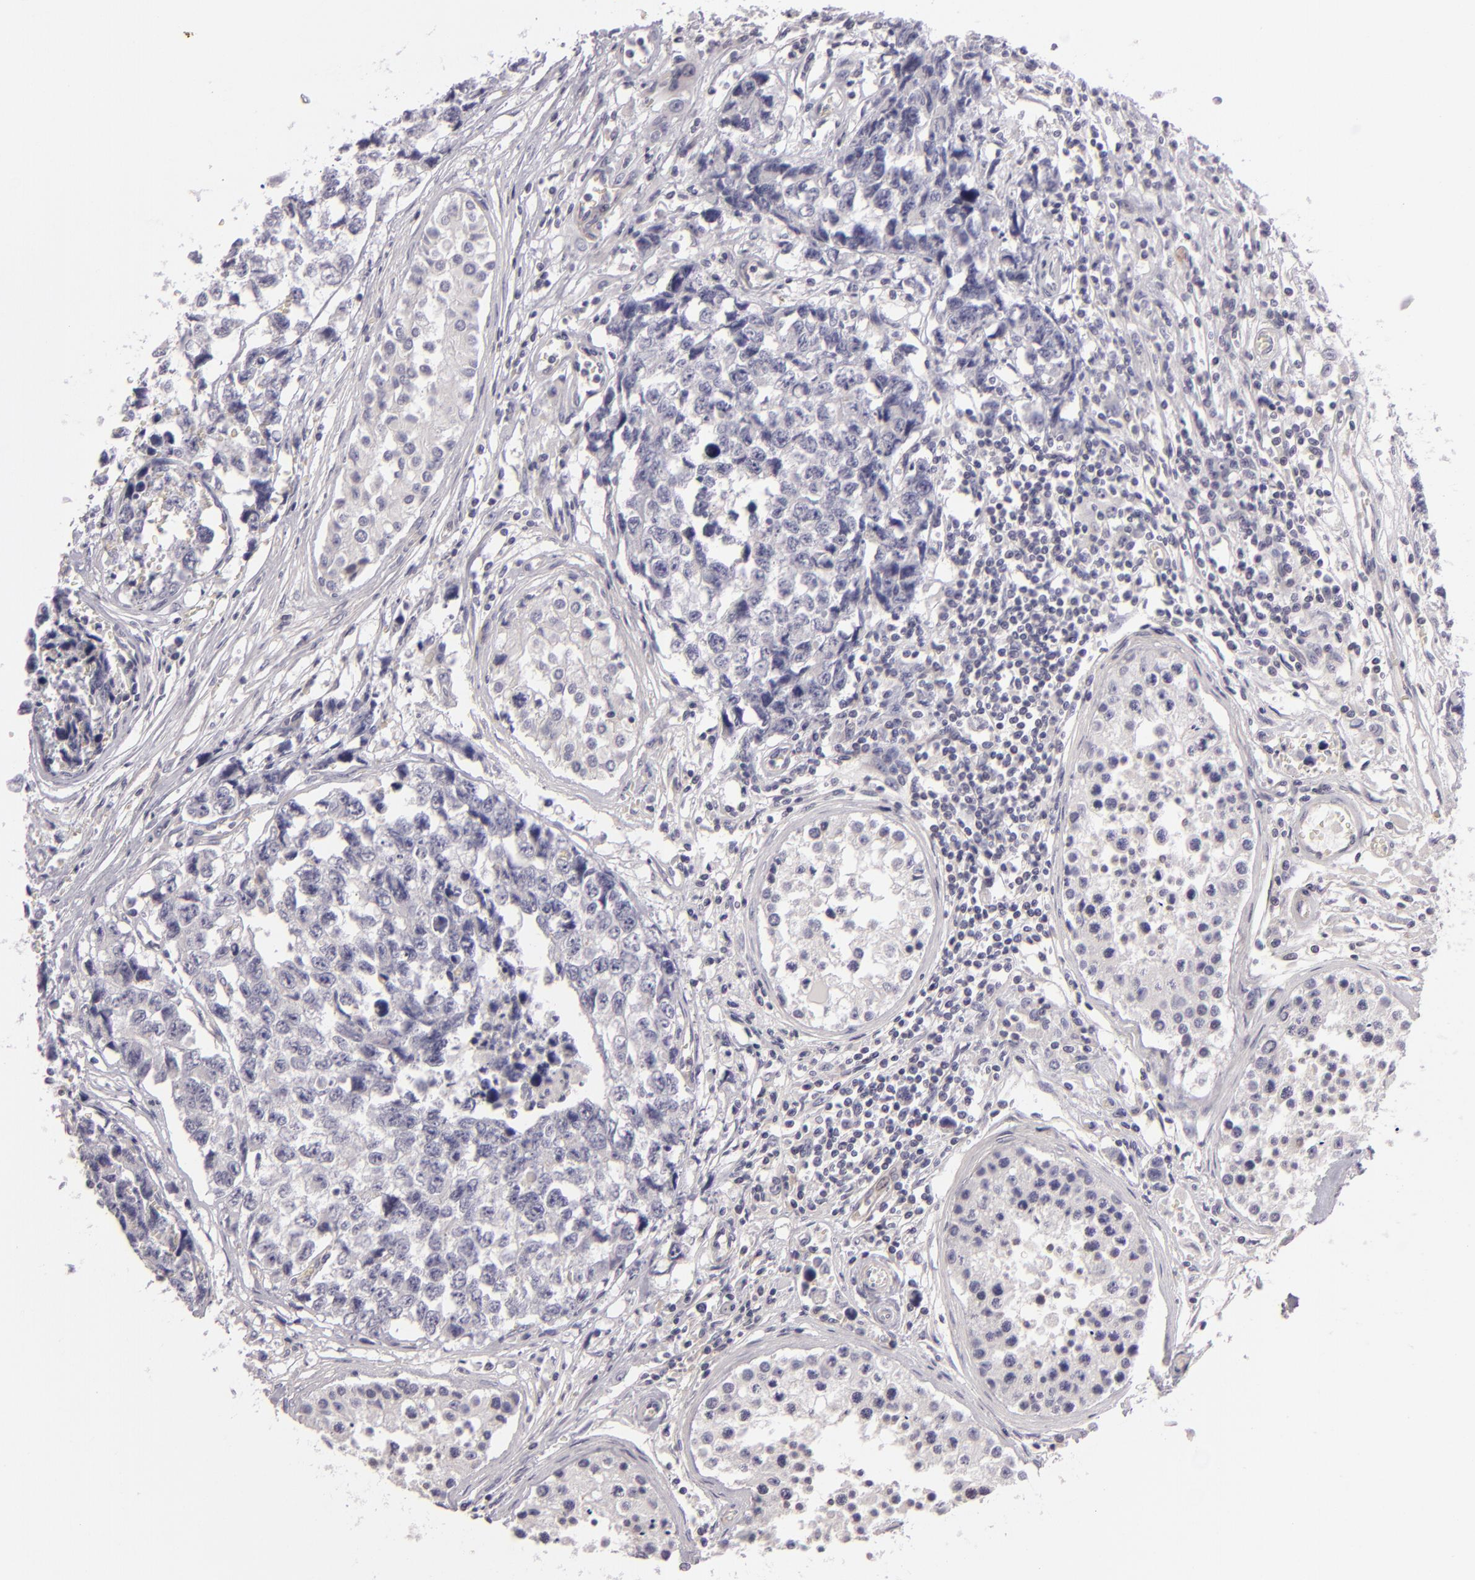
{"staining": {"intensity": "negative", "quantity": "none", "location": "none"}, "tissue": "testis cancer", "cell_type": "Tumor cells", "image_type": "cancer", "snomed": [{"axis": "morphology", "description": "Carcinoma, Embryonal, NOS"}, {"axis": "topography", "description": "Testis"}], "caption": "The histopathology image exhibits no staining of tumor cells in testis cancer. (Immunohistochemistry (ihc), brightfield microscopy, high magnification).", "gene": "EGFL6", "patient": {"sex": "male", "age": 31}}